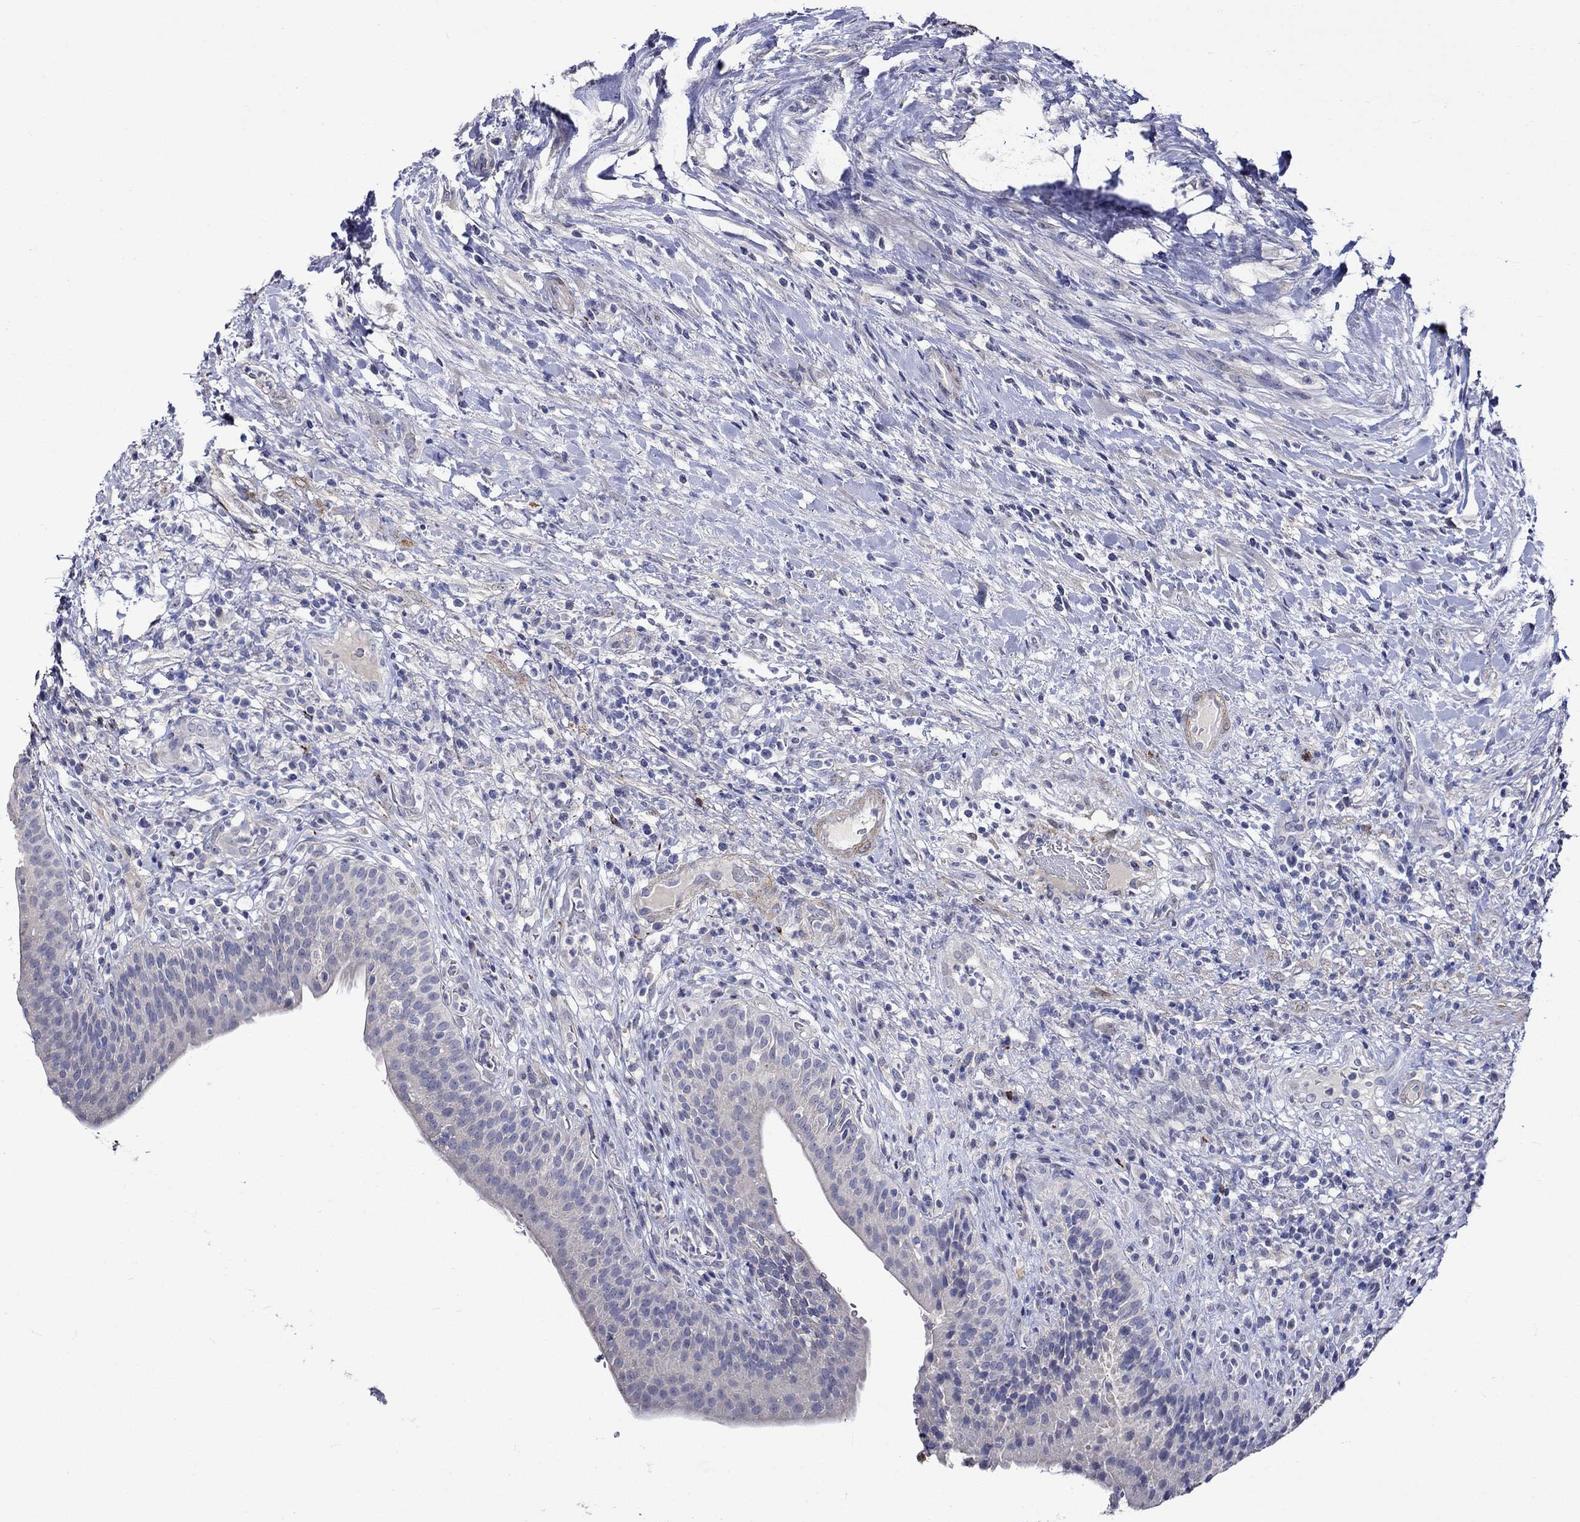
{"staining": {"intensity": "negative", "quantity": "none", "location": "none"}, "tissue": "urinary bladder", "cell_type": "Urothelial cells", "image_type": "normal", "snomed": [{"axis": "morphology", "description": "Normal tissue, NOS"}, {"axis": "topography", "description": "Urinary bladder"}], "caption": "Immunohistochemical staining of unremarkable urinary bladder demonstrates no significant positivity in urothelial cells. The staining was performed using DAB to visualize the protein expression in brown, while the nuclei were stained in blue with hematoxylin (Magnification: 20x).", "gene": "CRYAB", "patient": {"sex": "male", "age": 66}}